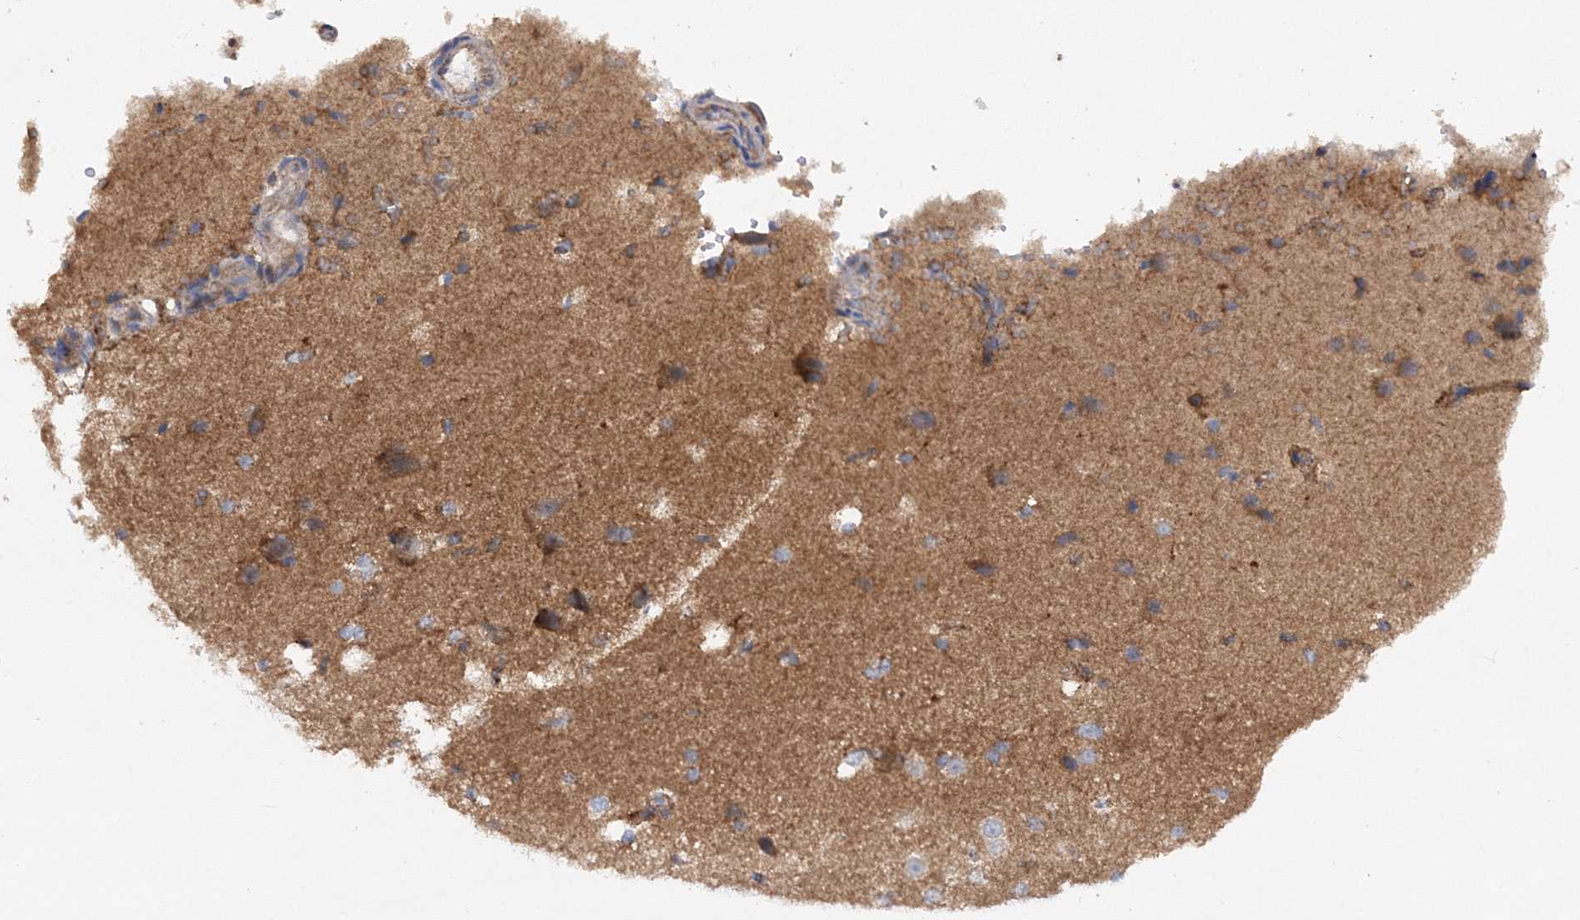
{"staining": {"intensity": "moderate", "quantity": ">75%", "location": "cytoplasmic/membranous"}, "tissue": "cerebral cortex", "cell_type": "Endothelial cells", "image_type": "normal", "snomed": [{"axis": "morphology", "description": "Normal tissue, NOS"}, {"axis": "morphology", "description": "Developmental malformation"}, {"axis": "topography", "description": "Cerebral cortex"}], "caption": "High-magnification brightfield microscopy of unremarkable cerebral cortex stained with DAB (3,3'-diaminobenzidine) (brown) and counterstained with hematoxylin (blue). endothelial cells exhibit moderate cytoplasmic/membranous positivity is appreciated in about>75% of cells.", "gene": "DNAJC13", "patient": {"sex": "female", "age": 30}}